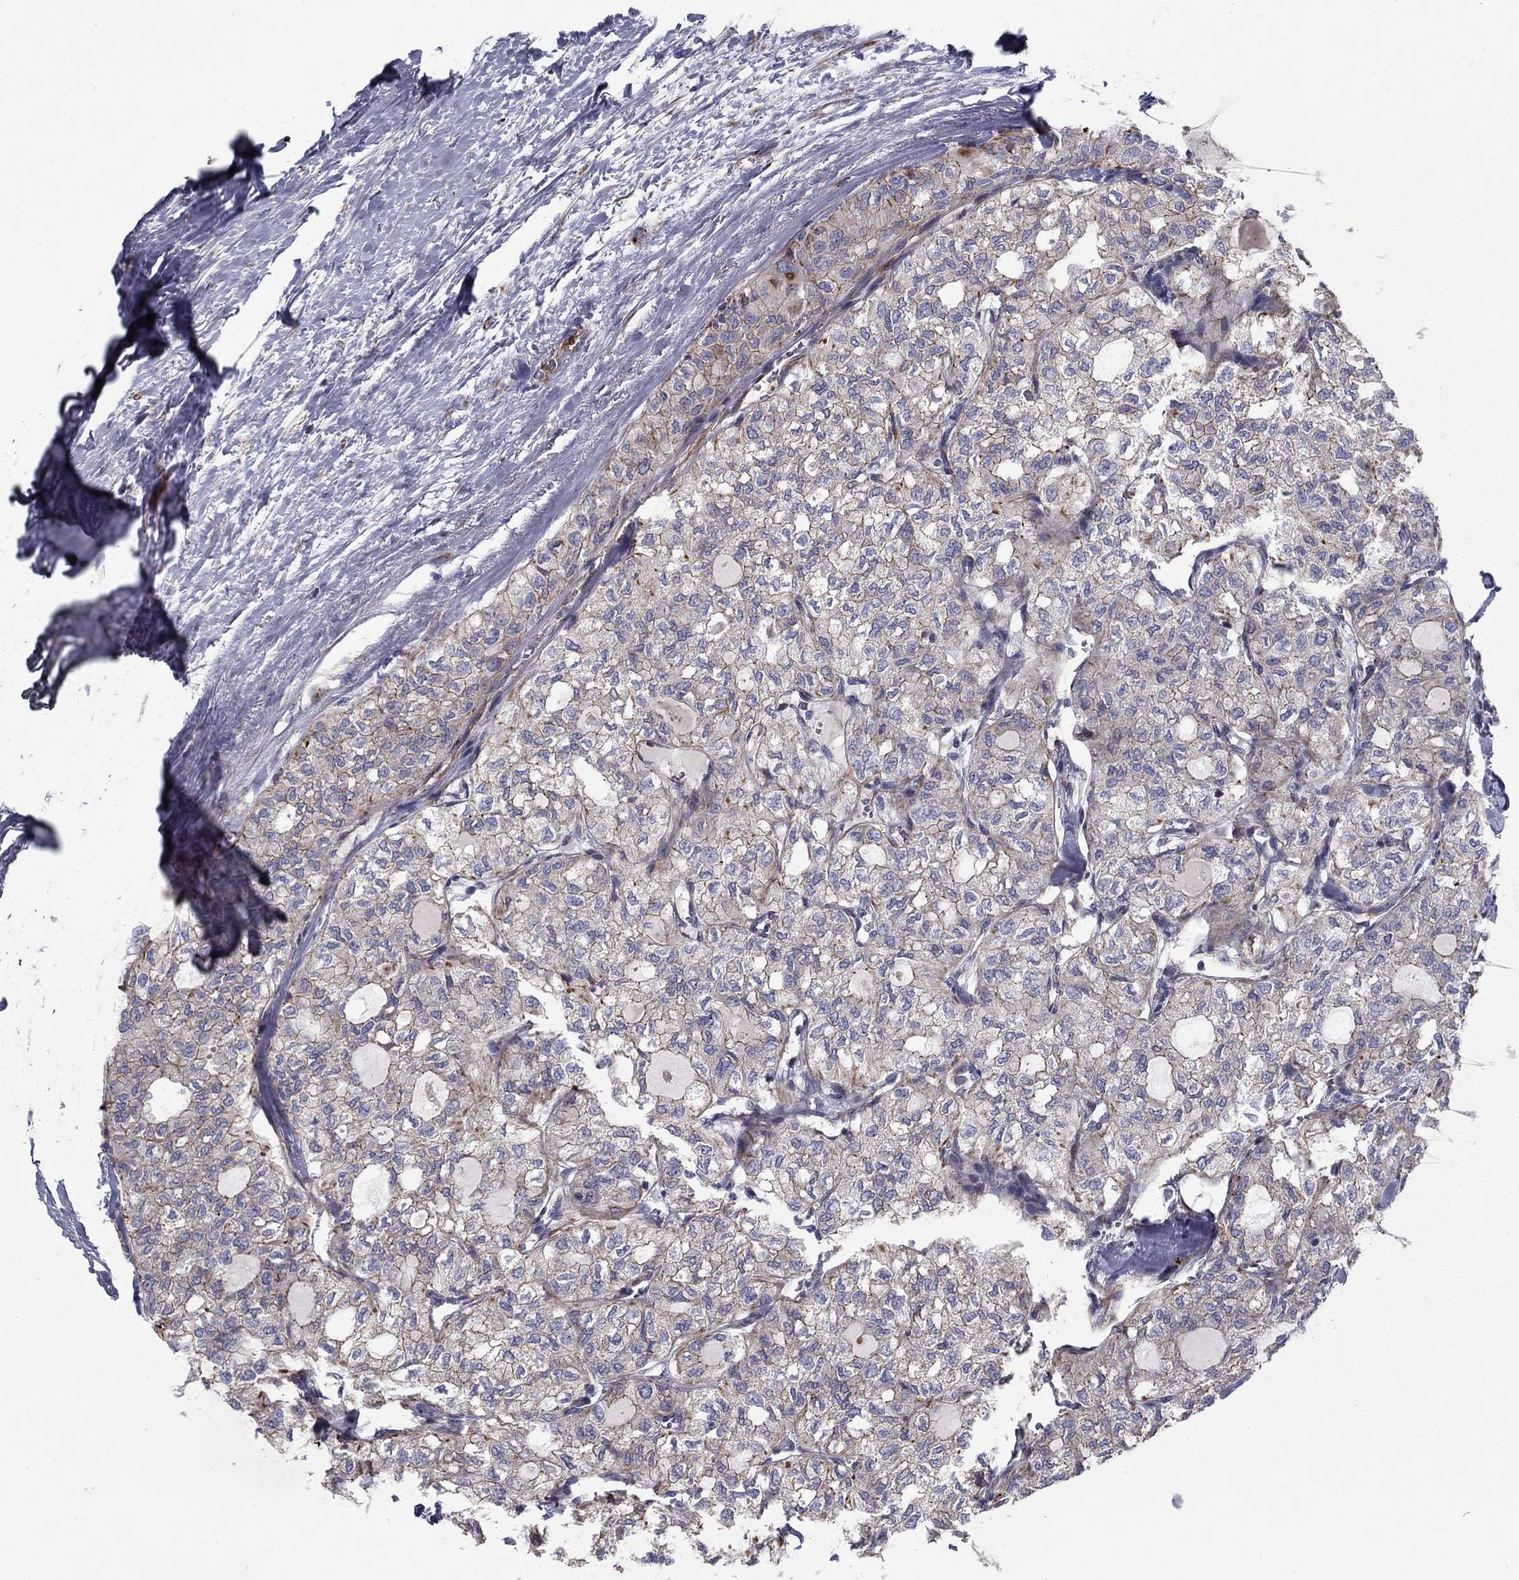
{"staining": {"intensity": "moderate", "quantity": "<25%", "location": "cytoplasmic/membranous"}, "tissue": "thyroid cancer", "cell_type": "Tumor cells", "image_type": "cancer", "snomed": [{"axis": "morphology", "description": "Follicular adenoma carcinoma, NOS"}, {"axis": "topography", "description": "Thyroid gland"}], "caption": "Thyroid follicular adenoma carcinoma stained with DAB (3,3'-diaminobenzidine) IHC displays low levels of moderate cytoplasmic/membranous expression in approximately <25% of tumor cells.", "gene": "CLSTN1", "patient": {"sex": "male", "age": 75}}